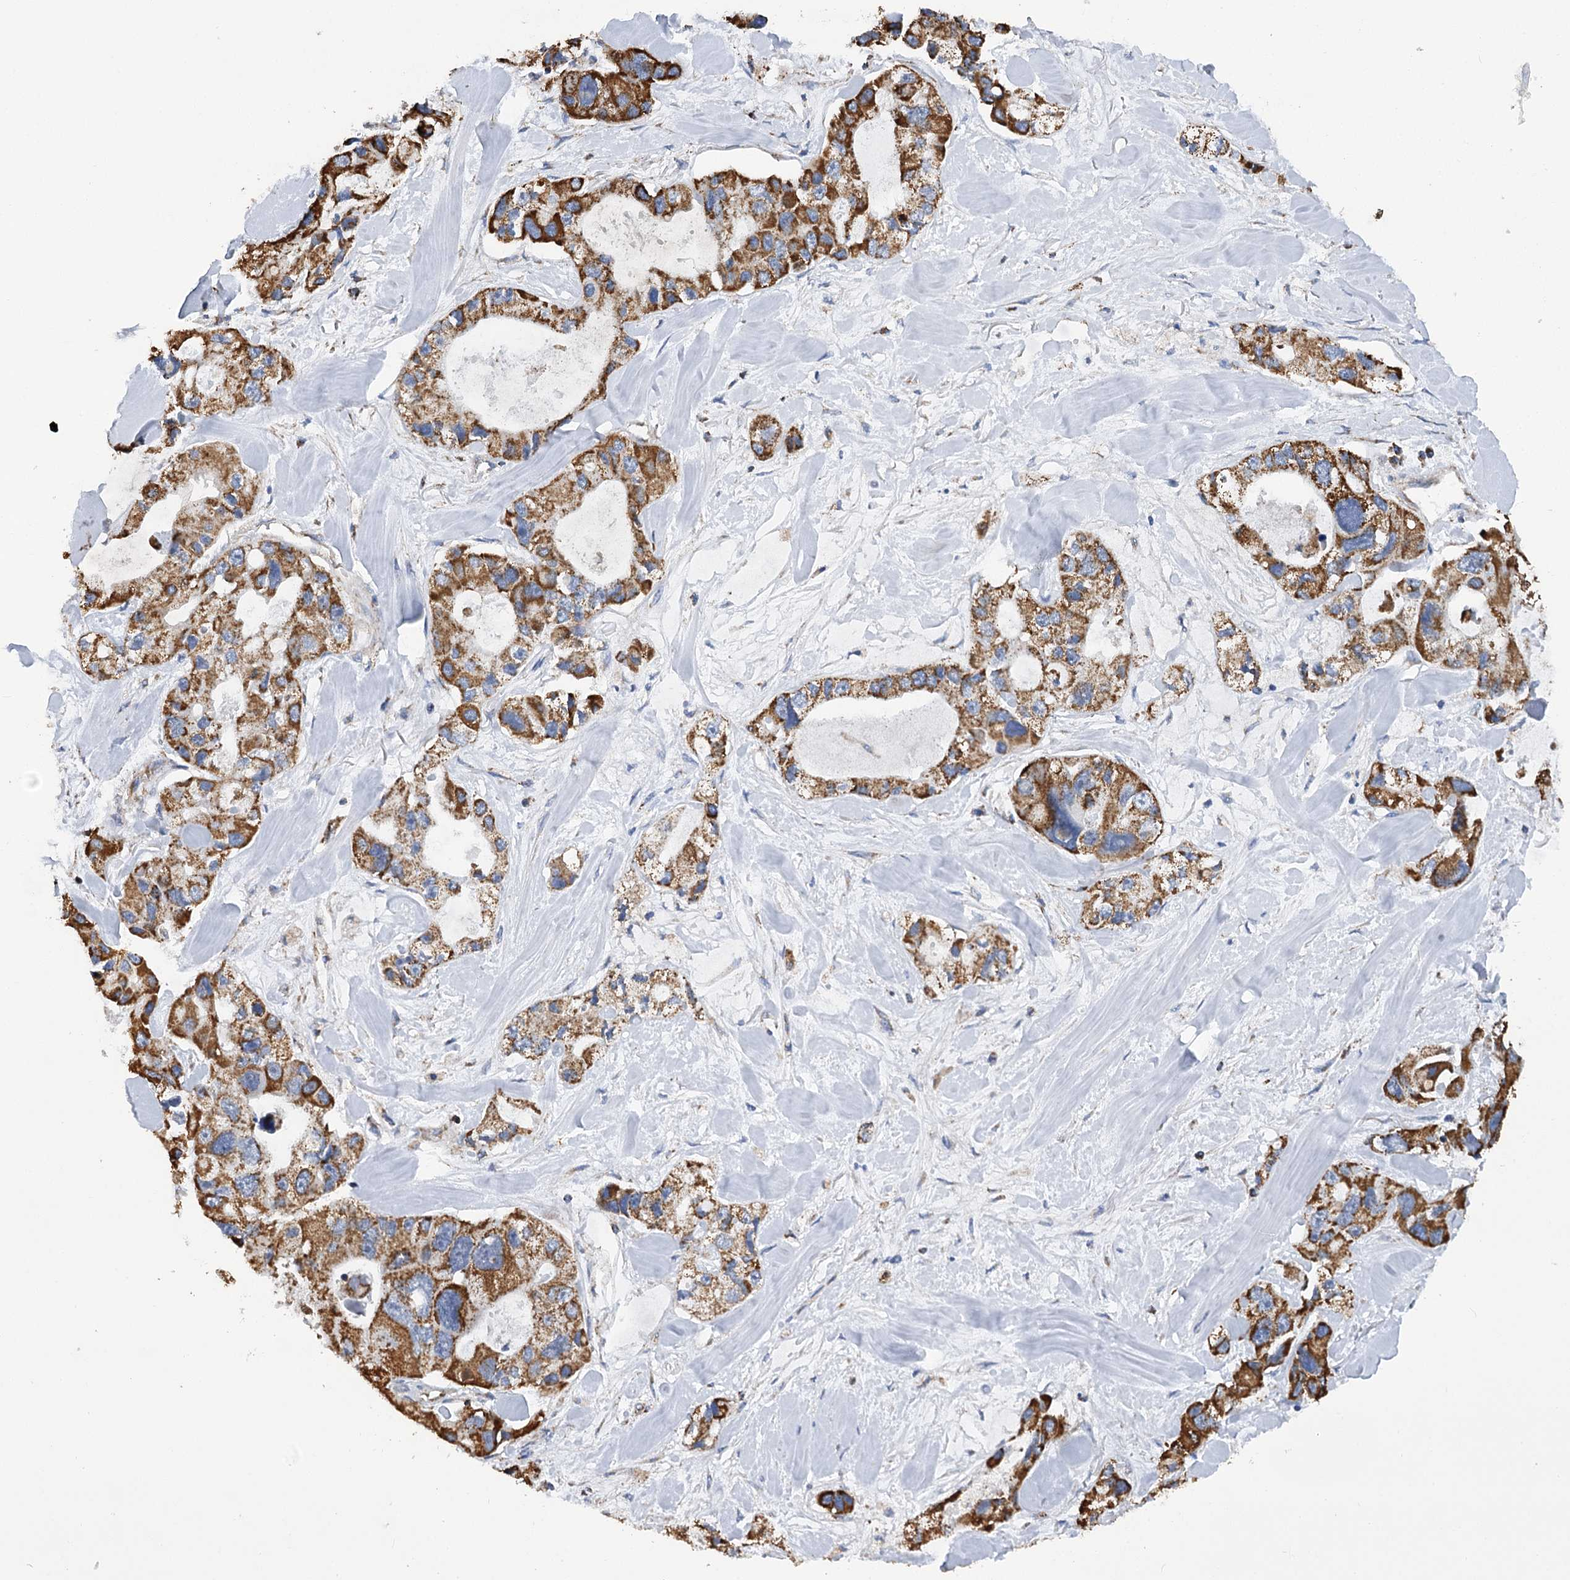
{"staining": {"intensity": "moderate", "quantity": ">75%", "location": "cytoplasmic/membranous"}, "tissue": "lung cancer", "cell_type": "Tumor cells", "image_type": "cancer", "snomed": [{"axis": "morphology", "description": "Adenocarcinoma, NOS"}, {"axis": "topography", "description": "Lung"}], "caption": "Protein expression analysis of human lung cancer (adenocarcinoma) reveals moderate cytoplasmic/membranous expression in about >75% of tumor cells.", "gene": "CCDC73", "patient": {"sex": "female", "age": 54}}